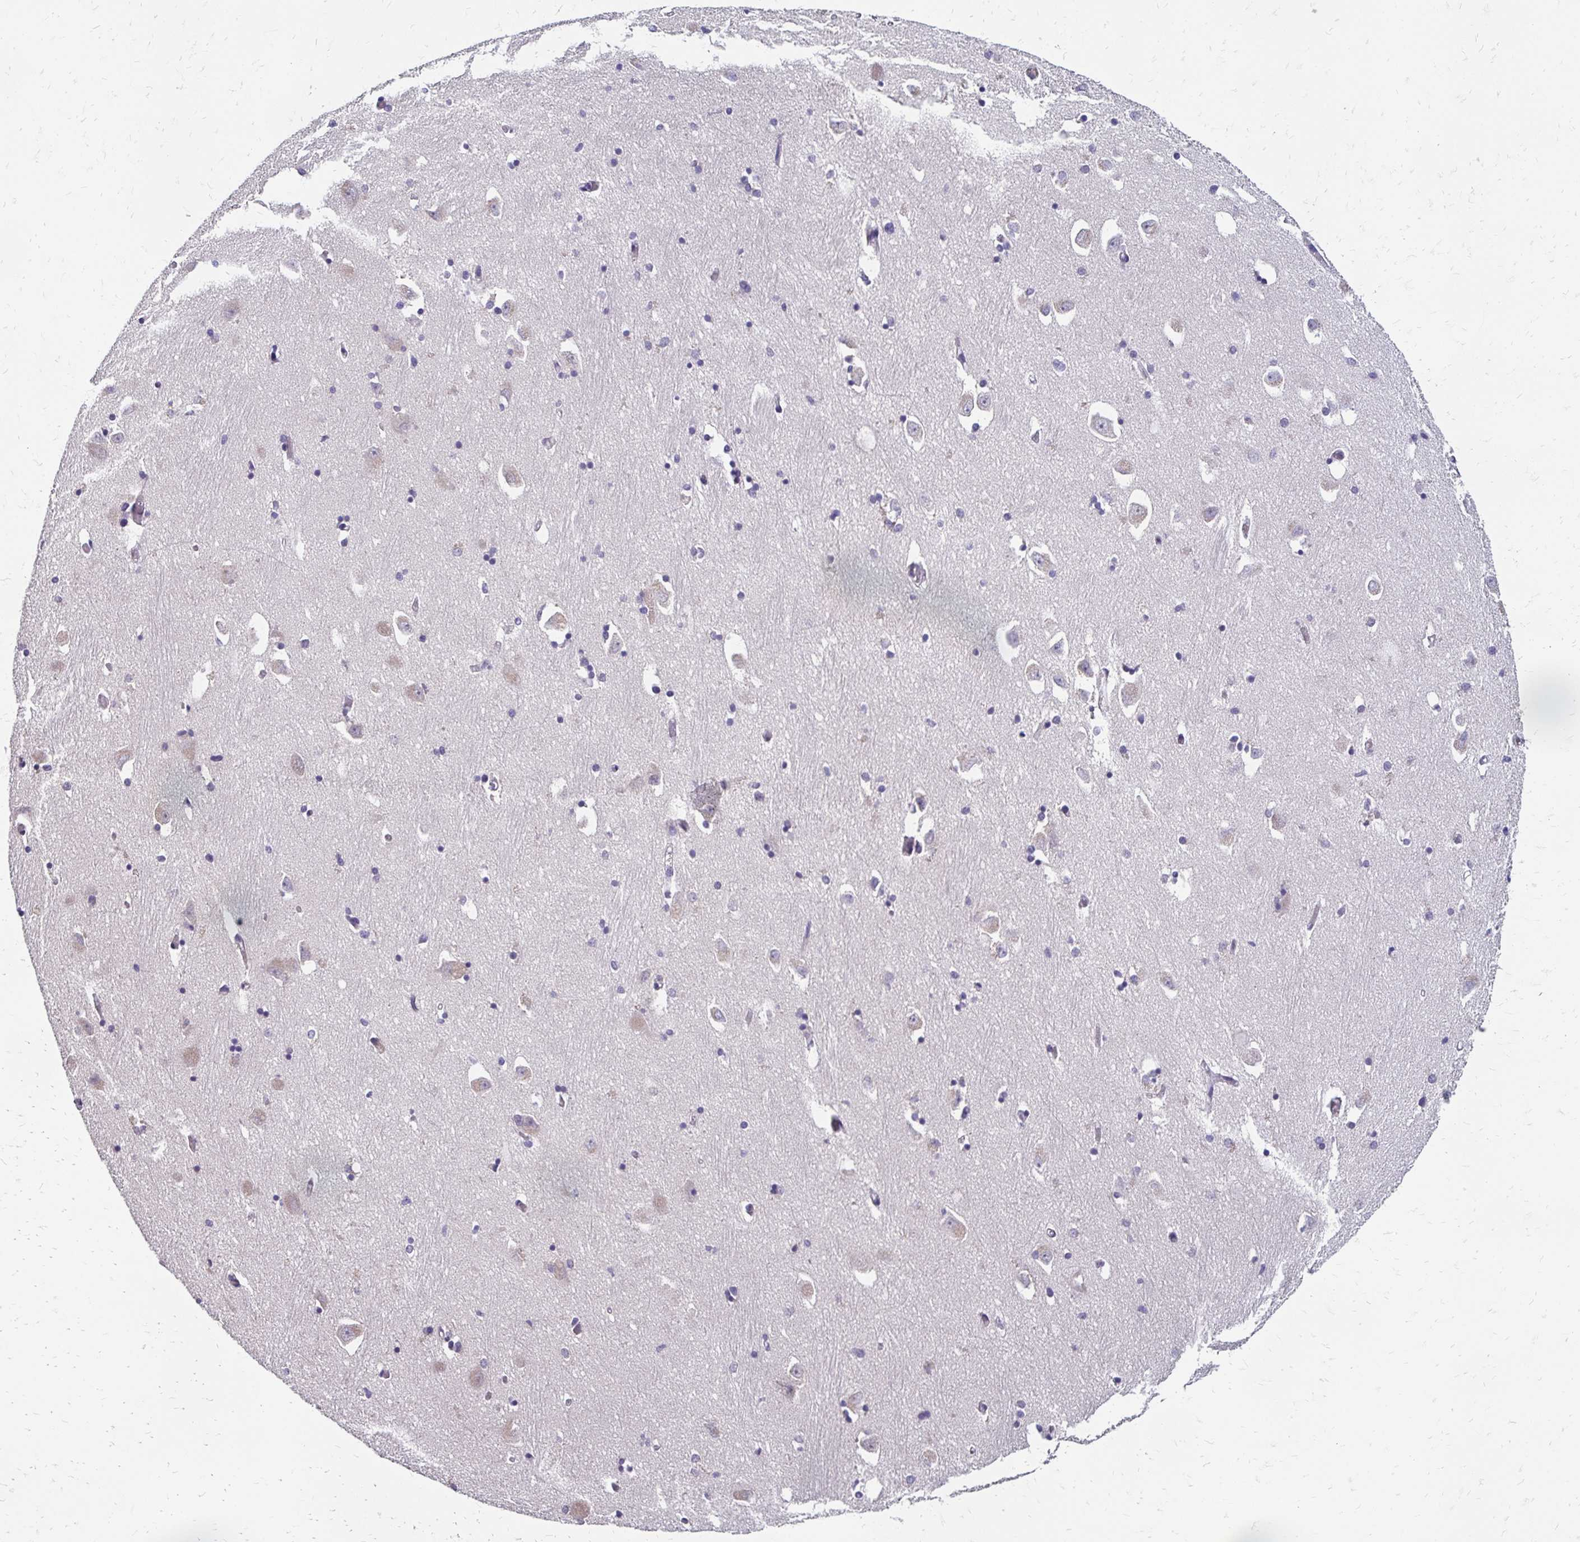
{"staining": {"intensity": "negative", "quantity": "none", "location": "none"}, "tissue": "caudate", "cell_type": "Glial cells", "image_type": "normal", "snomed": [{"axis": "morphology", "description": "Normal tissue, NOS"}, {"axis": "topography", "description": "Lateral ventricle wall"}, {"axis": "topography", "description": "Hippocampus"}], "caption": "Immunohistochemistry of normal caudate exhibits no expression in glial cells. Nuclei are stained in blue.", "gene": "DTNB", "patient": {"sex": "female", "age": 63}}